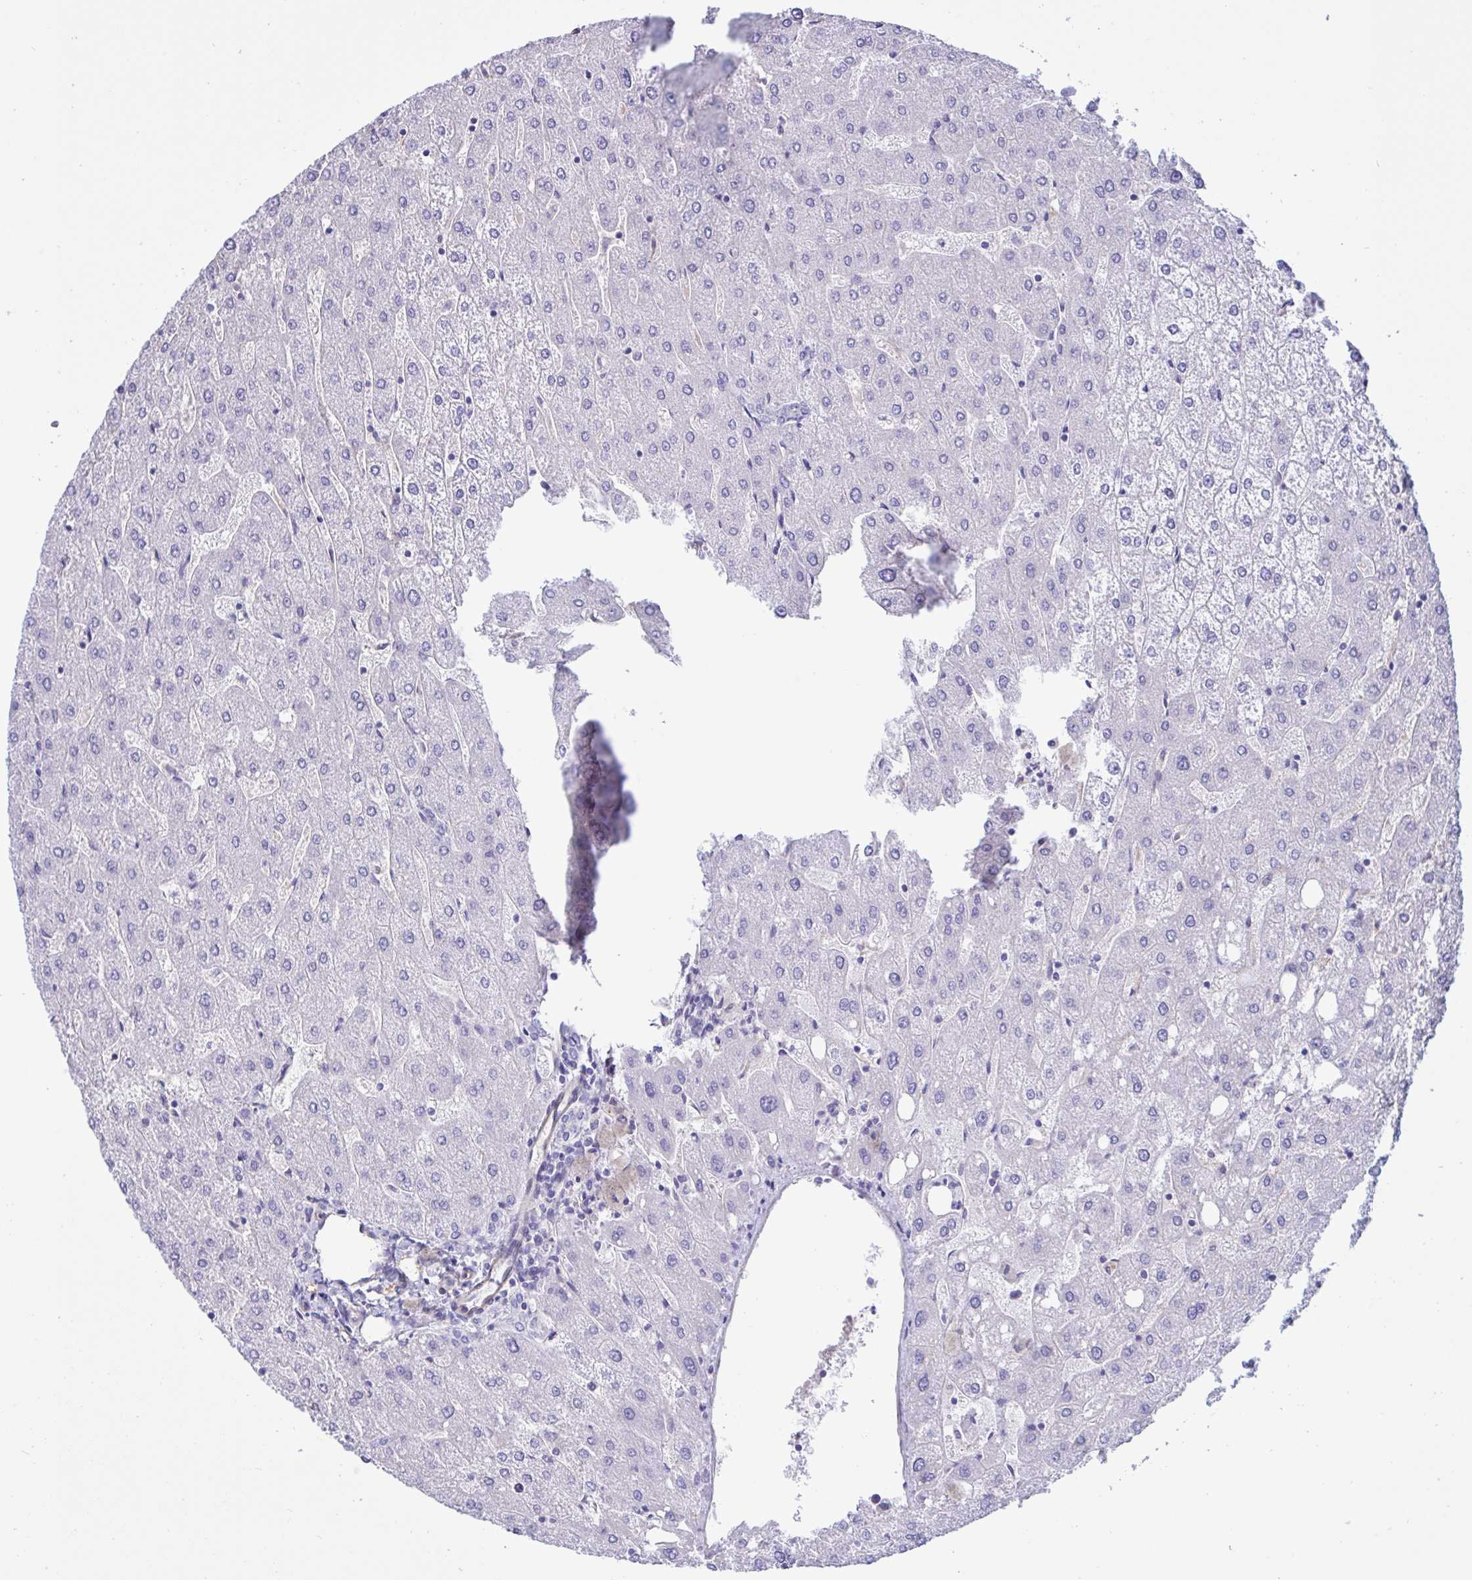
{"staining": {"intensity": "negative", "quantity": "none", "location": "none"}, "tissue": "liver", "cell_type": "Cholangiocytes", "image_type": "normal", "snomed": [{"axis": "morphology", "description": "Normal tissue, NOS"}, {"axis": "topography", "description": "Liver"}], "caption": "Immunohistochemical staining of normal liver shows no significant staining in cholangiocytes.", "gene": "RPL22L1", "patient": {"sex": "male", "age": 67}}